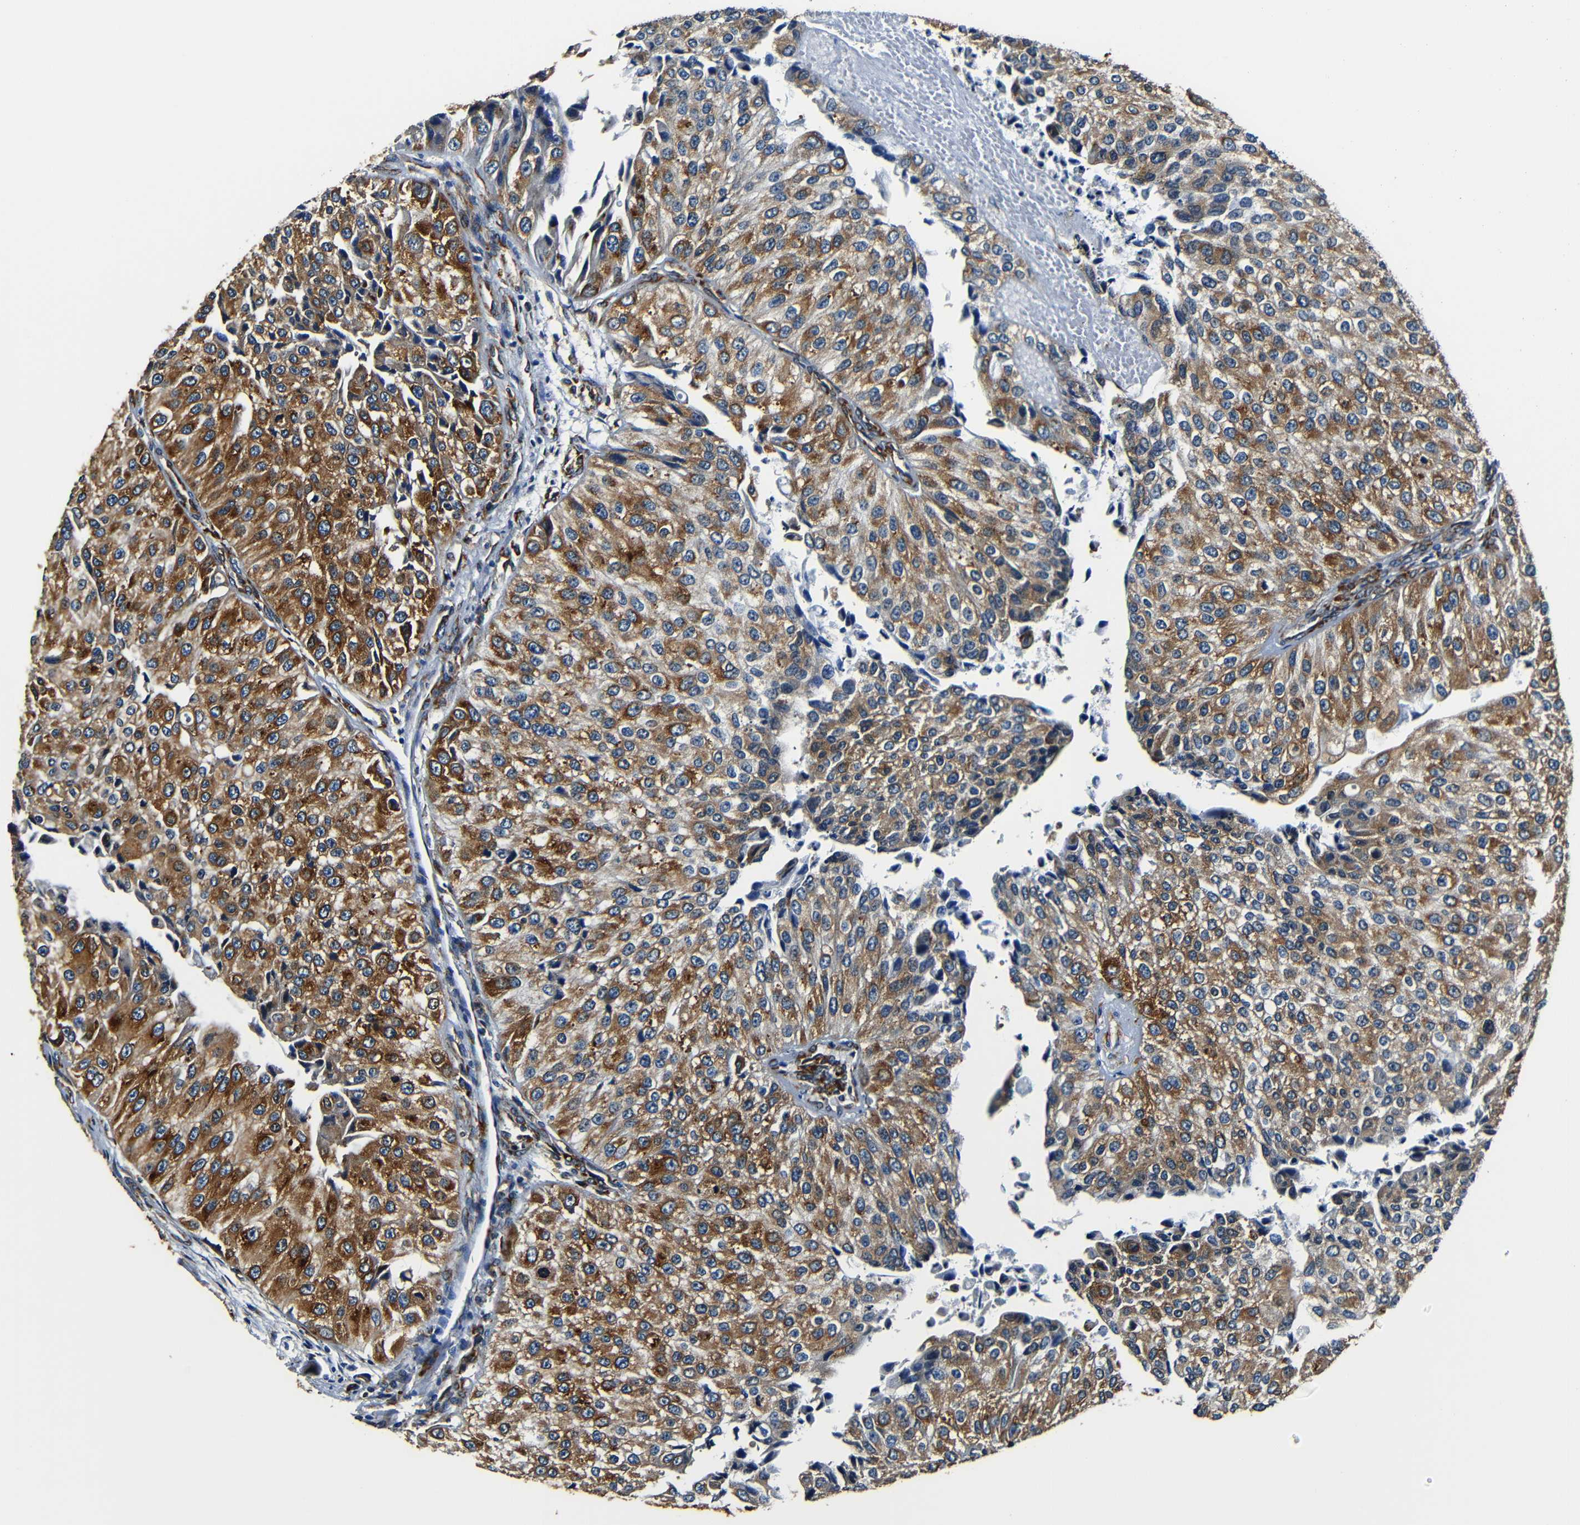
{"staining": {"intensity": "moderate", "quantity": ">75%", "location": "cytoplasmic/membranous"}, "tissue": "urothelial cancer", "cell_type": "Tumor cells", "image_type": "cancer", "snomed": [{"axis": "morphology", "description": "Urothelial carcinoma, High grade"}, {"axis": "topography", "description": "Kidney"}, {"axis": "topography", "description": "Urinary bladder"}], "caption": "This is an image of immunohistochemistry (IHC) staining of high-grade urothelial carcinoma, which shows moderate positivity in the cytoplasmic/membranous of tumor cells.", "gene": "RRBP1", "patient": {"sex": "male", "age": 77}}